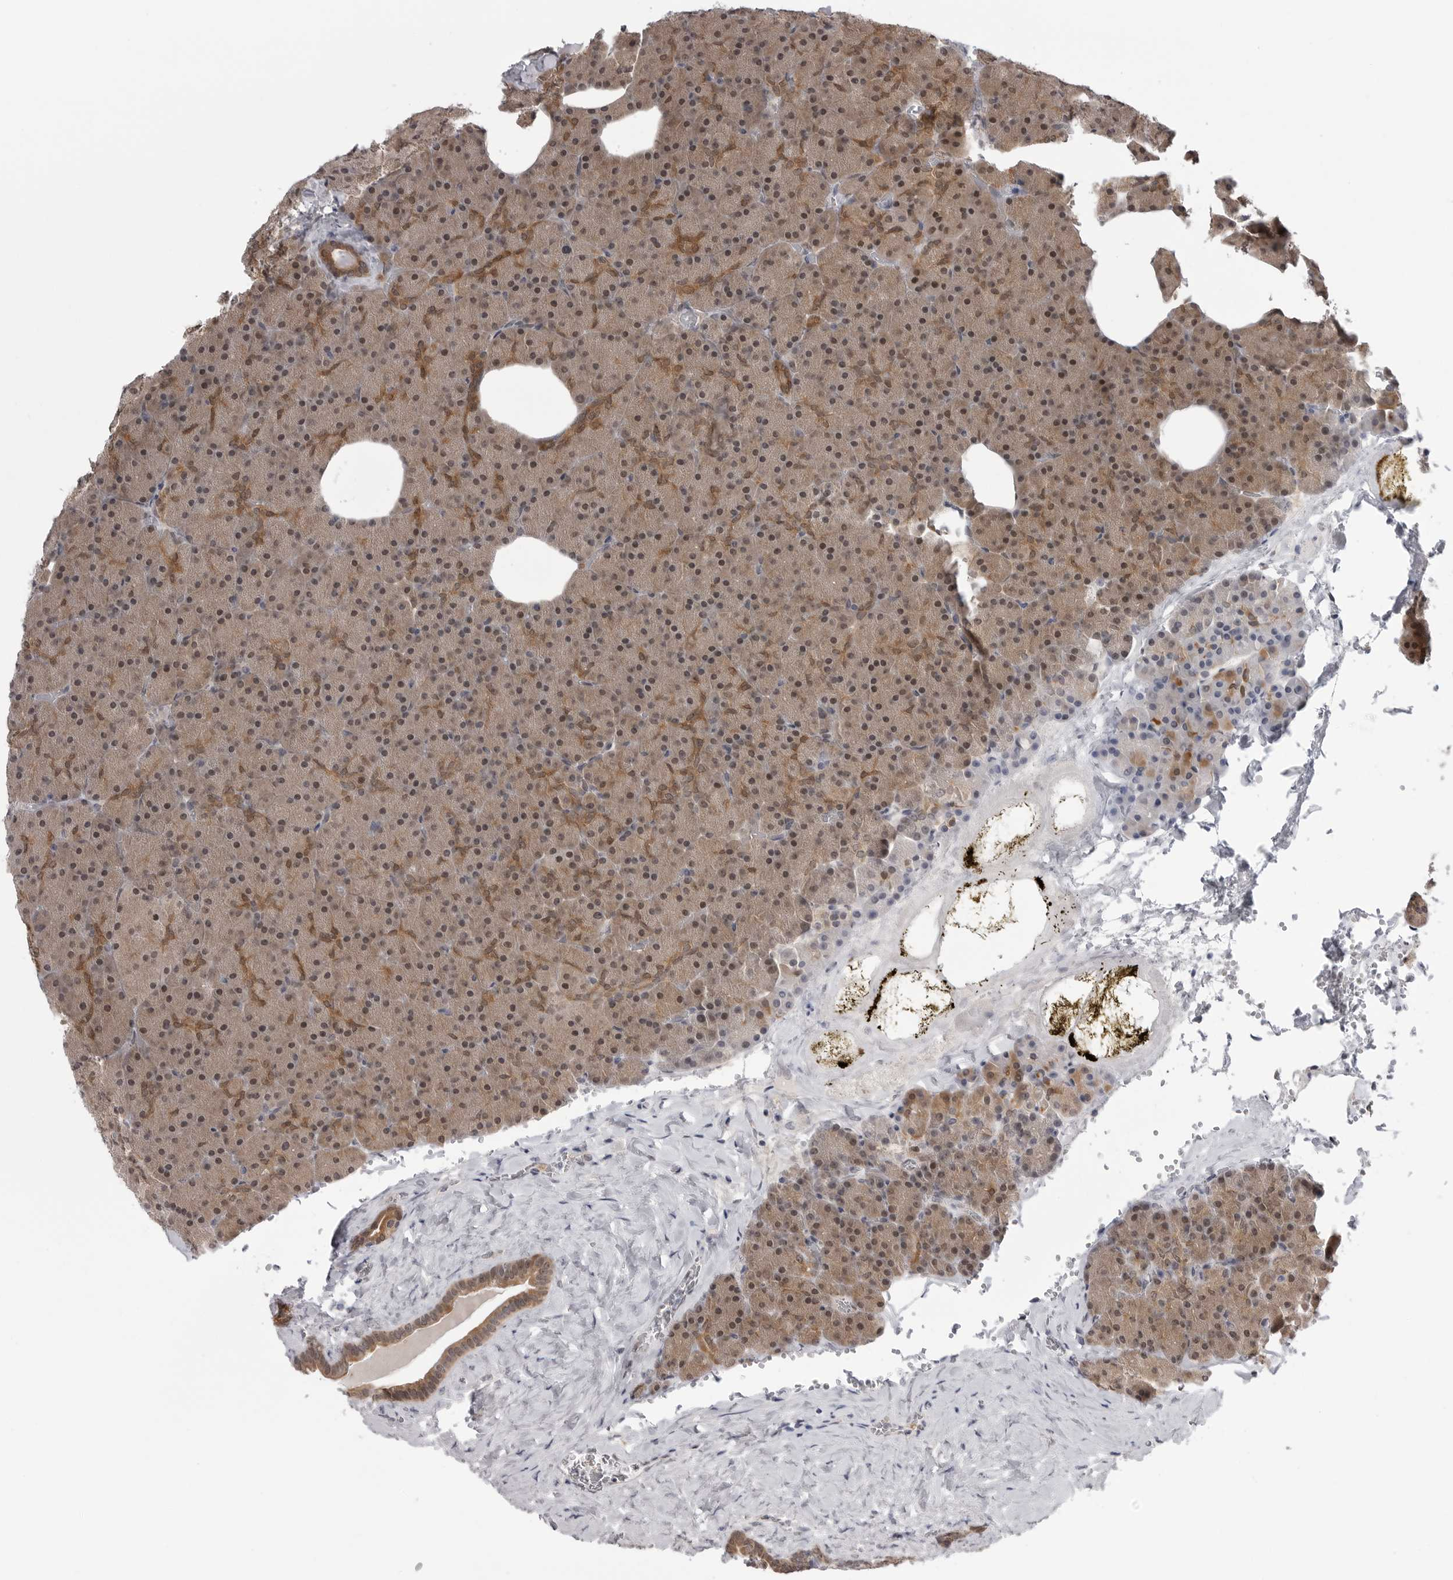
{"staining": {"intensity": "moderate", "quantity": ">75%", "location": "cytoplasmic/membranous,nuclear"}, "tissue": "pancreas", "cell_type": "Exocrine glandular cells", "image_type": "normal", "snomed": [{"axis": "morphology", "description": "Normal tissue, NOS"}, {"axis": "morphology", "description": "Carcinoid, malignant, NOS"}, {"axis": "topography", "description": "Pancreas"}], "caption": "Immunohistochemistry (DAB (3,3'-diaminobenzidine)) staining of benign human pancreas shows moderate cytoplasmic/membranous,nuclear protein staining in approximately >75% of exocrine glandular cells. The protein is stained brown, and the nuclei are stained in blue (DAB IHC with brightfield microscopy, high magnification).", "gene": "PNPO", "patient": {"sex": "female", "age": 35}}